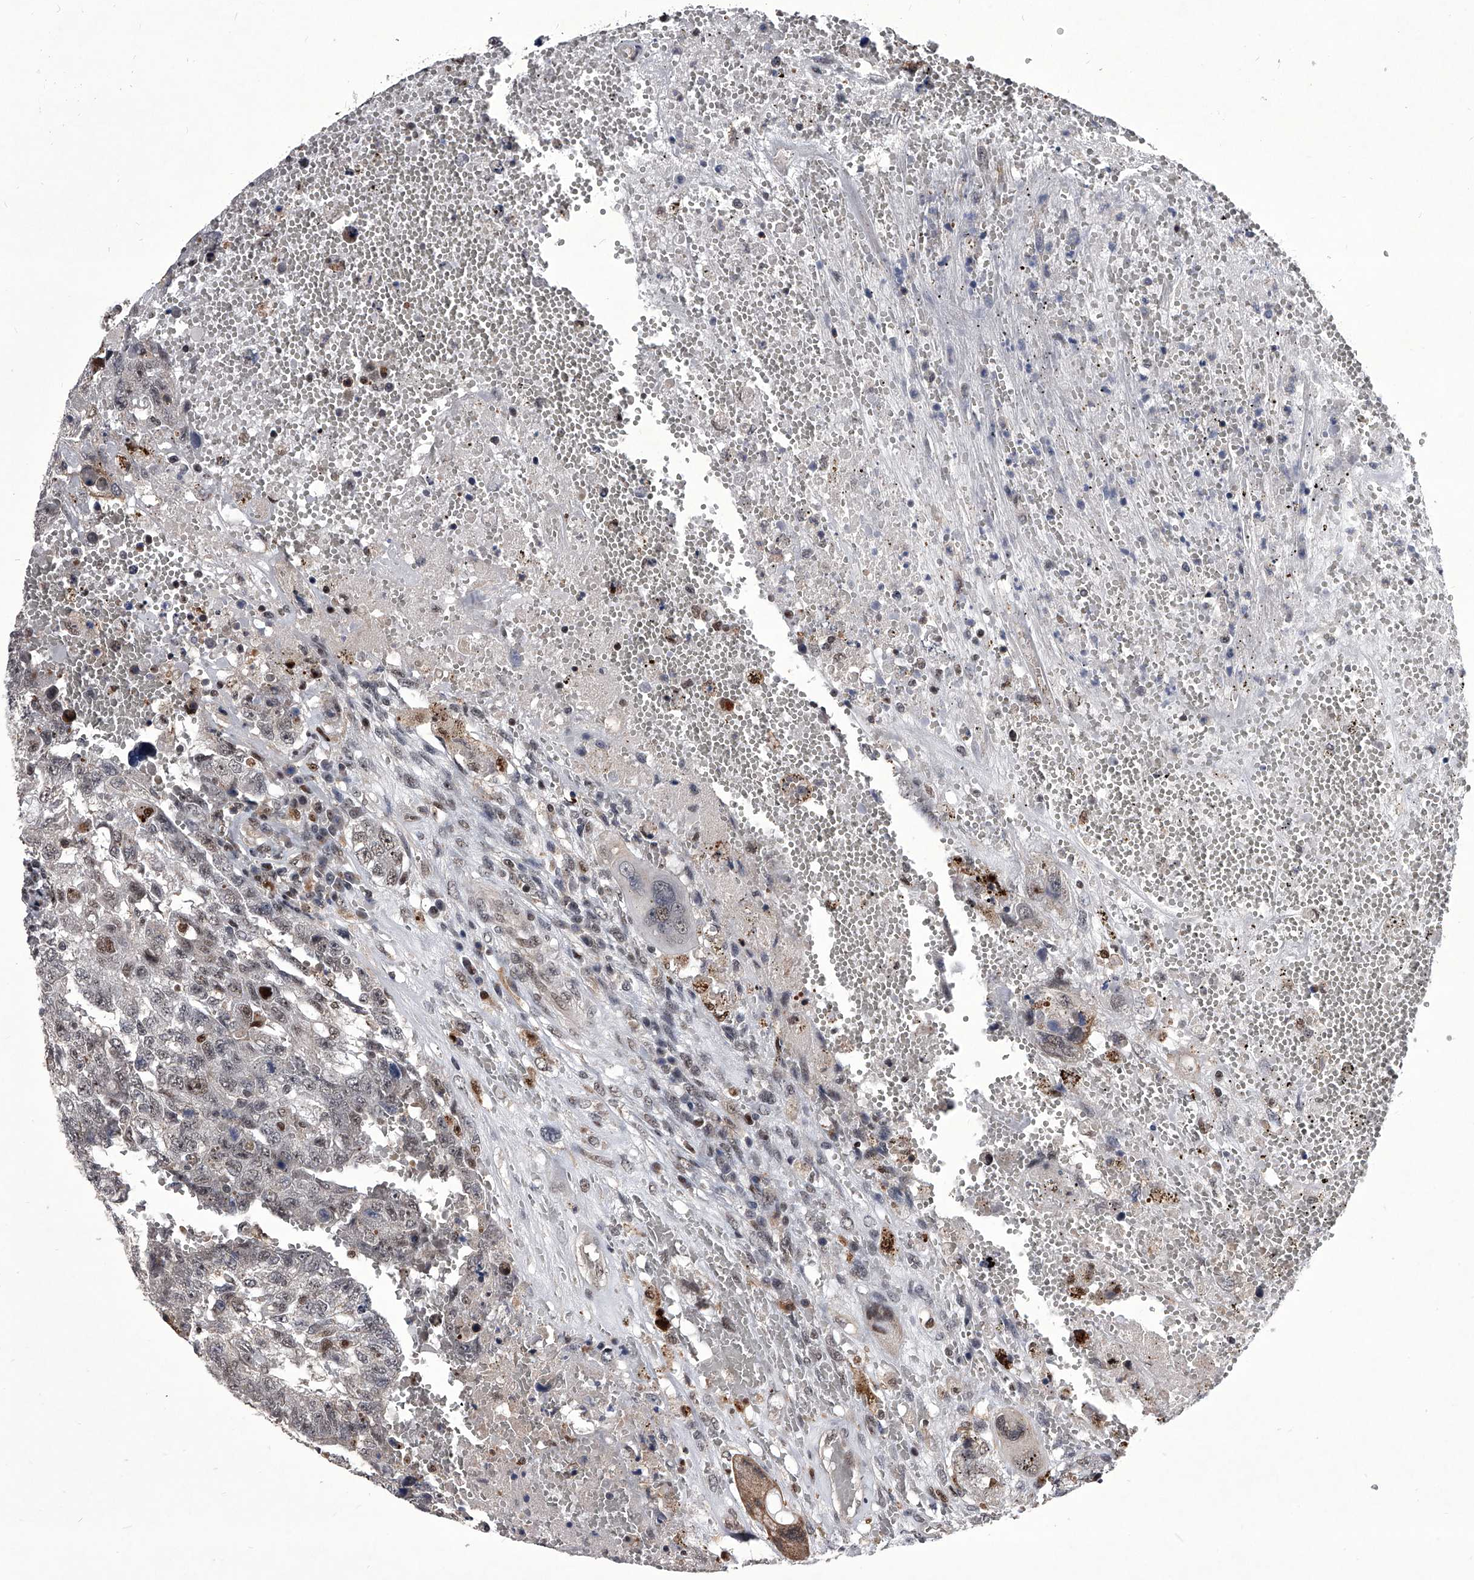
{"staining": {"intensity": "weak", "quantity": "<25%", "location": "nuclear"}, "tissue": "testis cancer", "cell_type": "Tumor cells", "image_type": "cancer", "snomed": [{"axis": "morphology", "description": "Carcinoma, Embryonal, NOS"}, {"axis": "topography", "description": "Testis"}], "caption": "Immunohistochemistry (IHC) image of embryonal carcinoma (testis) stained for a protein (brown), which exhibits no positivity in tumor cells.", "gene": "CMTR1", "patient": {"sex": "male", "age": 26}}